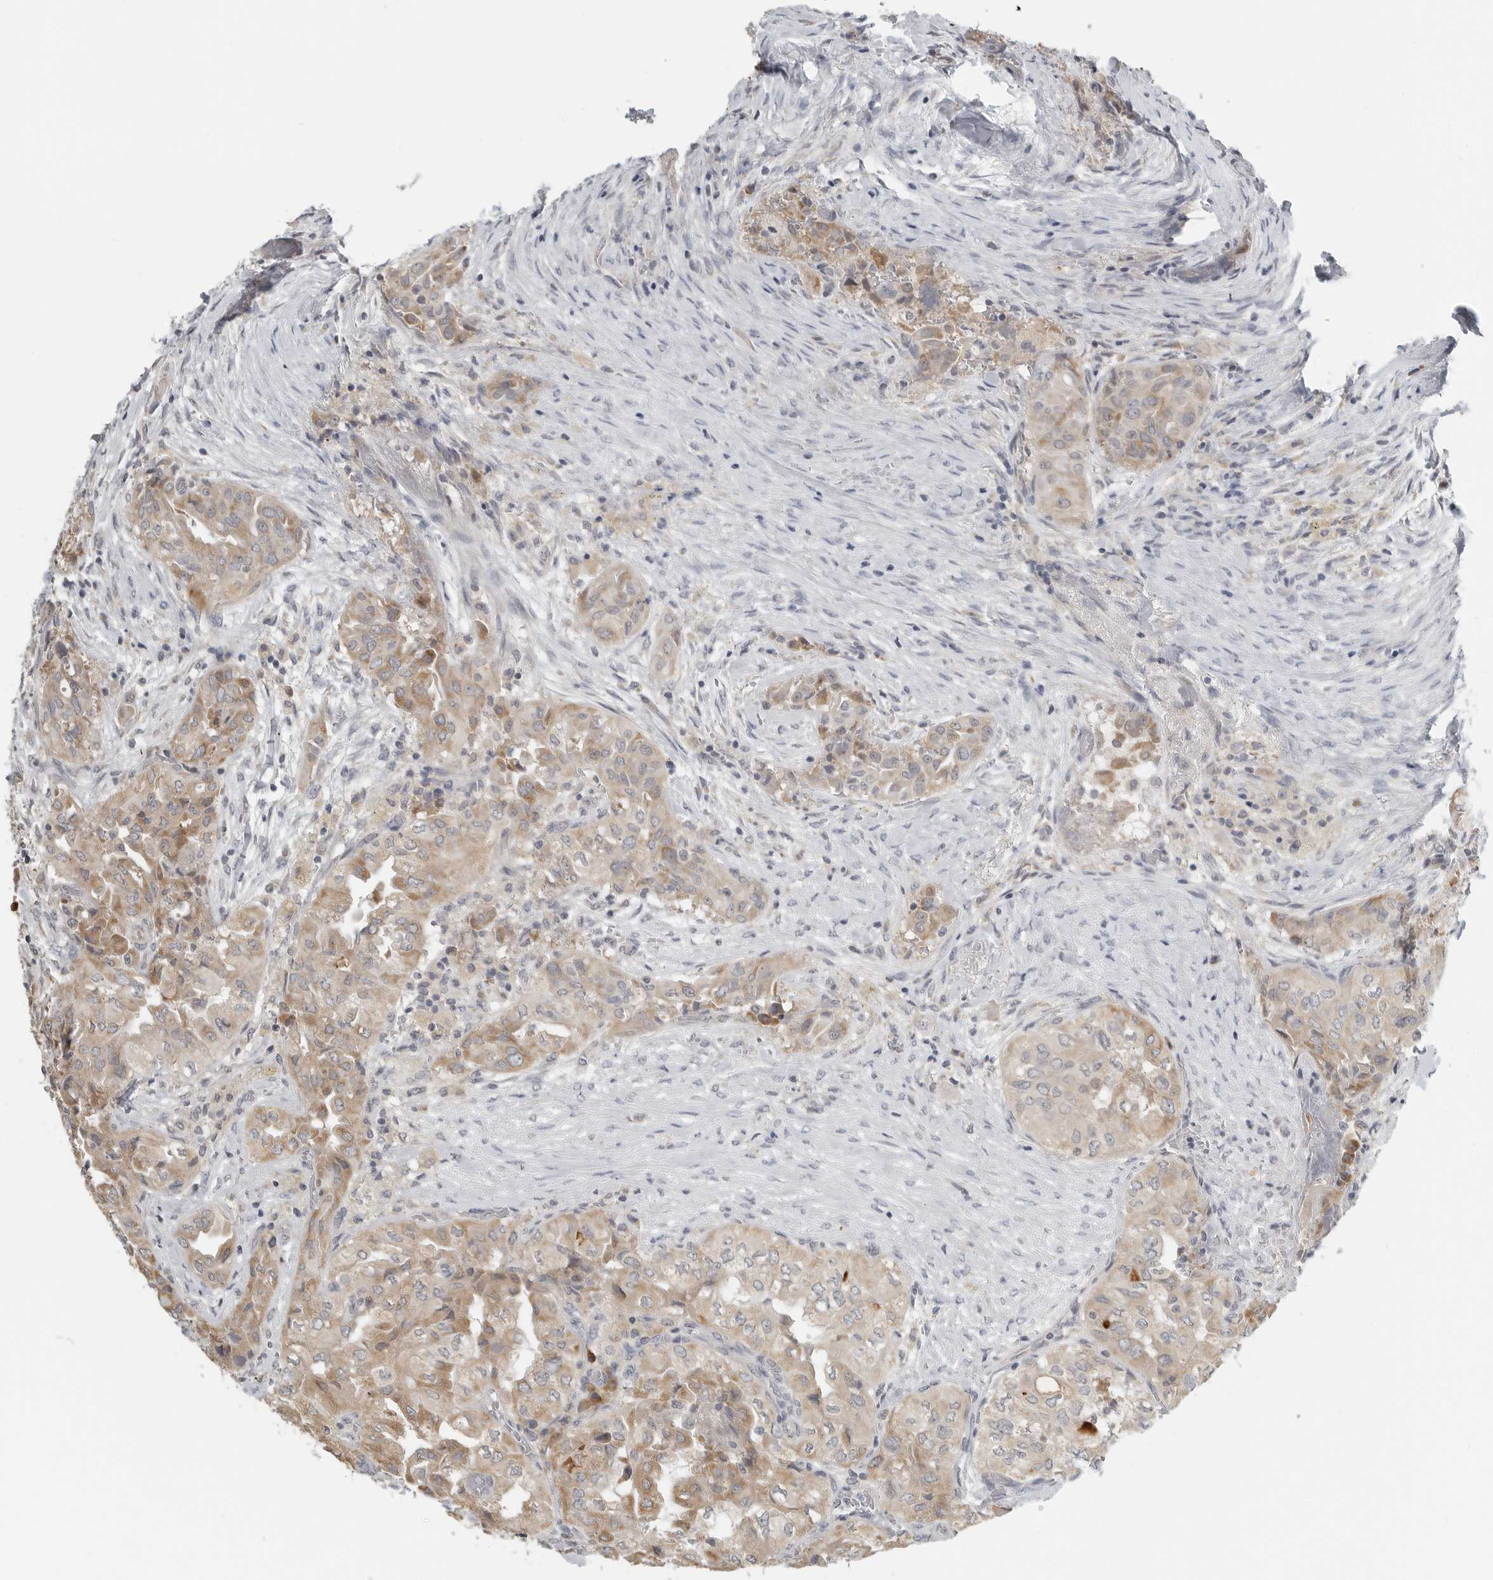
{"staining": {"intensity": "weak", "quantity": ">75%", "location": "cytoplasmic/membranous"}, "tissue": "thyroid cancer", "cell_type": "Tumor cells", "image_type": "cancer", "snomed": [{"axis": "morphology", "description": "Papillary adenocarcinoma, NOS"}, {"axis": "topography", "description": "Thyroid gland"}], "caption": "Immunohistochemical staining of human thyroid cancer shows weak cytoplasmic/membranous protein positivity in about >75% of tumor cells.", "gene": "IL12RB2", "patient": {"sex": "female", "age": 59}}